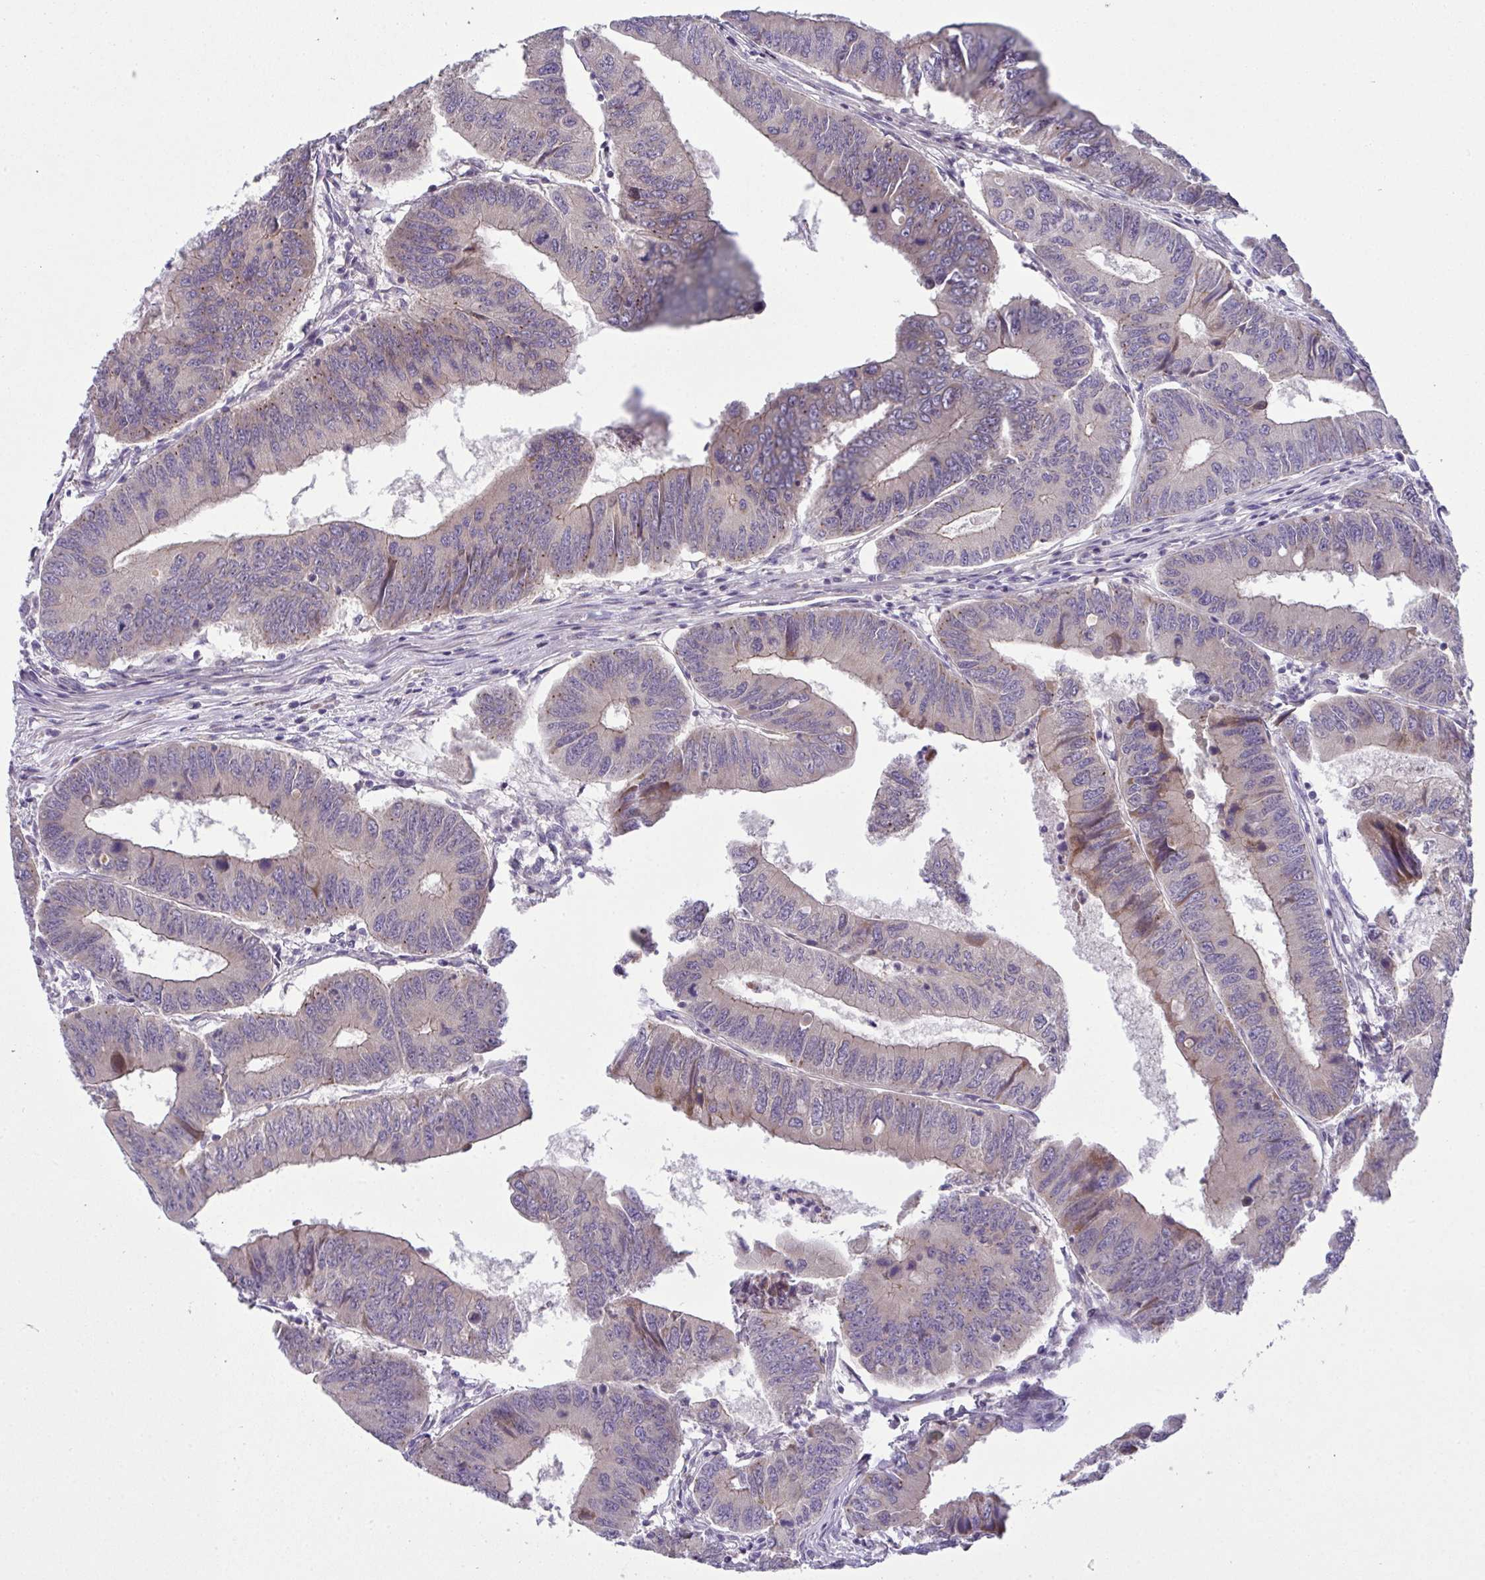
{"staining": {"intensity": "negative", "quantity": "none", "location": "none"}, "tissue": "colorectal cancer", "cell_type": "Tumor cells", "image_type": "cancer", "snomed": [{"axis": "morphology", "description": "Adenocarcinoma, NOS"}, {"axis": "topography", "description": "Colon"}], "caption": "High magnification brightfield microscopy of adenocarcinoma (colorectal) stained with DAB (3,3'-diaminobenzidine) (brown) and counterstained with hematoxylin (blue): tumor cells show no significant expression.", "gene": "NT5C1A", "patient": {"sex": "male", "age": 53}}